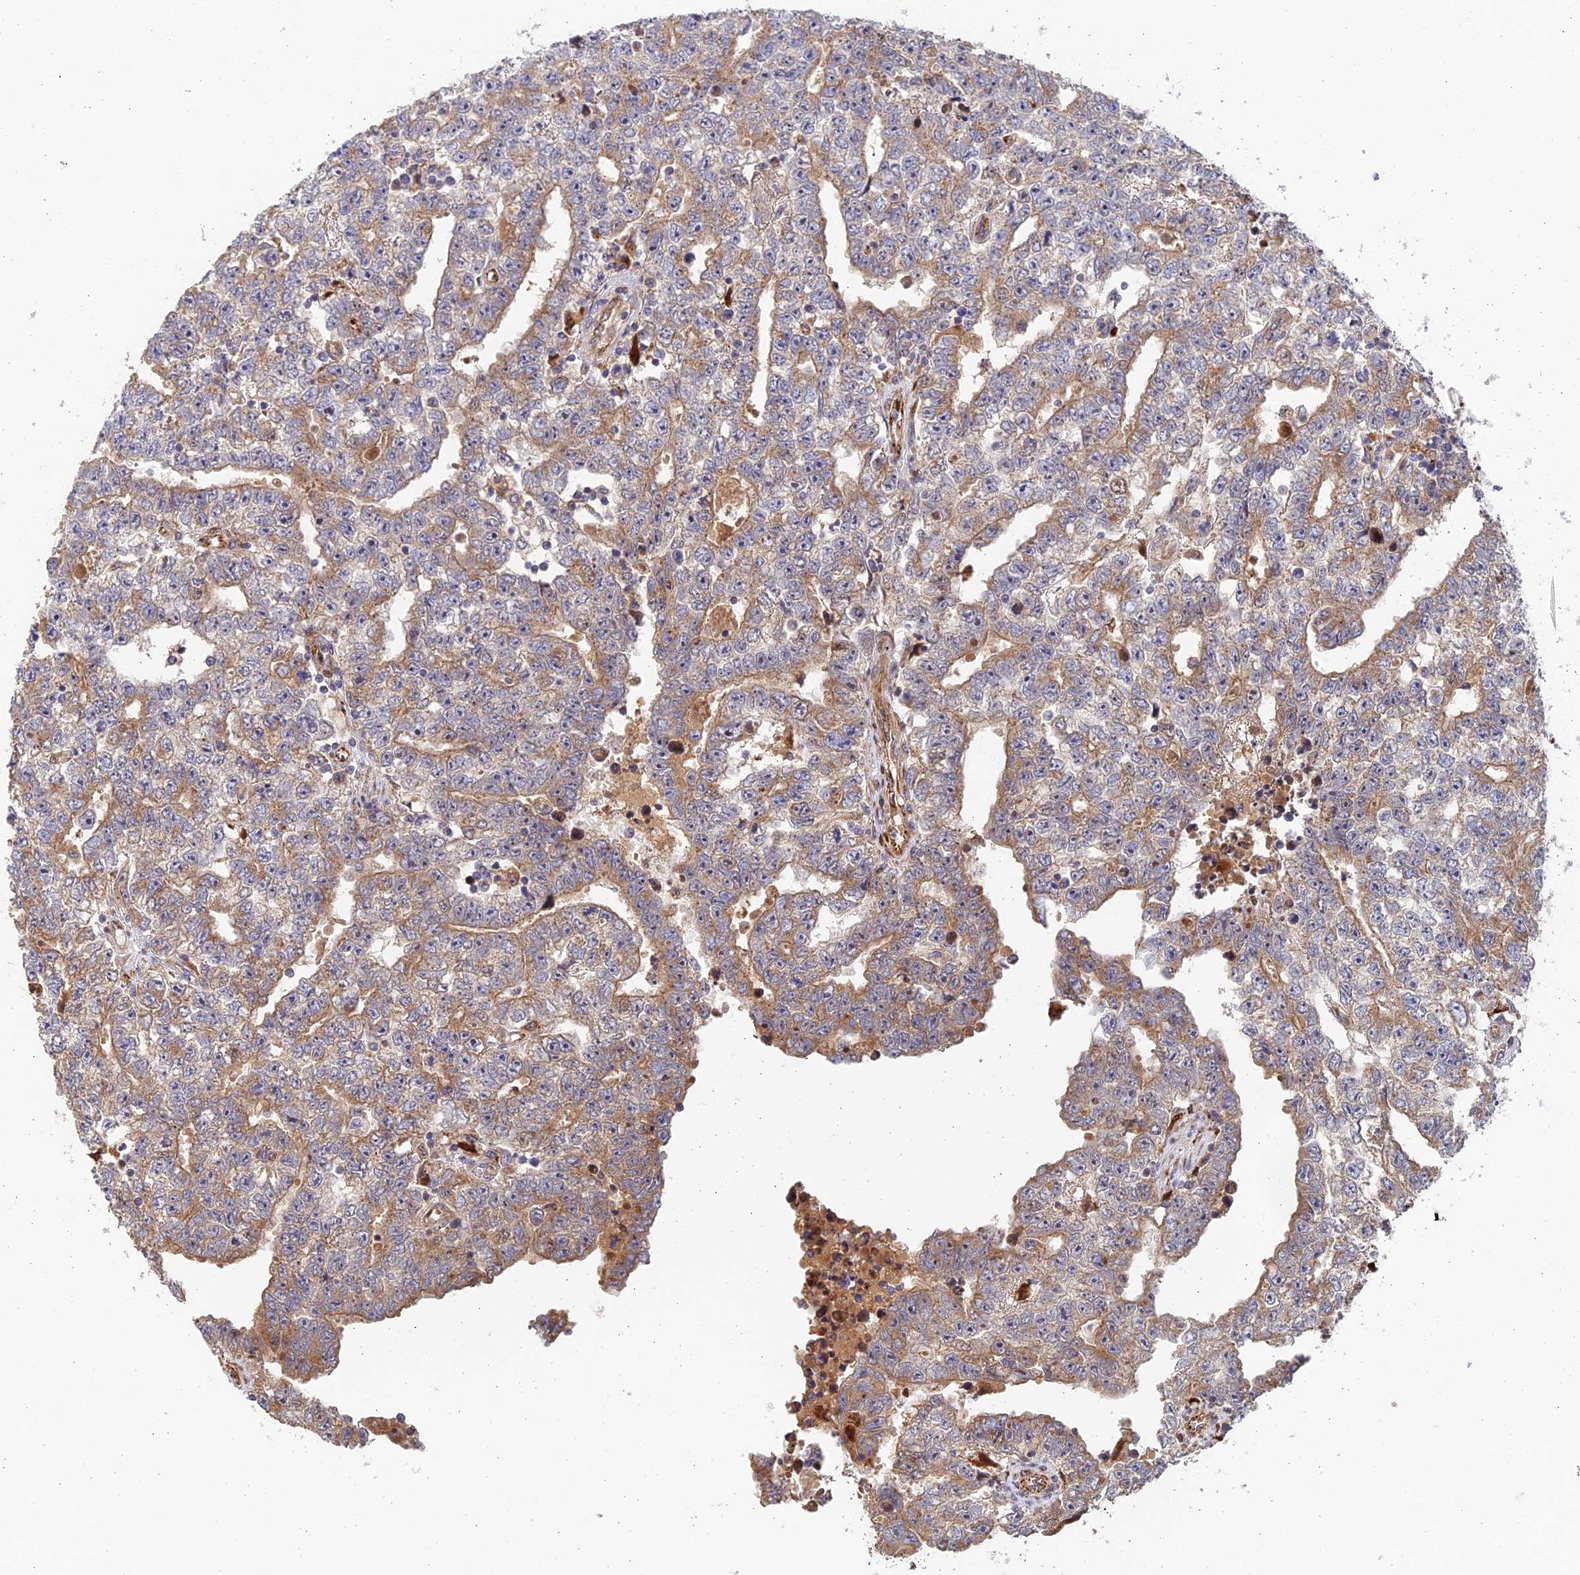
{"staining": {"intensity": "moderate", "quantity": "25%-75%", "location": "cytoplasmic/membranous"}, "tissue": "testis cancer", "cell_type": "Tumor cells", "image_type": "cancer", "snomed": [{"axis": "morphology", "description": "Carcinoma, Embryonal, NOS"}, {"axis": "topography", "description": "Testis"}], "caption": "Moderate cytoplasmic/membranous protein staining is present in approximately 25%-75% of tumor cells in embryonal carcinoma (testis). The staining was performed using DAB (3,3'-diaminobenzidine) to visualize the protein expression in brown, while the nuclei were stained in blue with hematoxylin (Magnification: 20x).", "gene": "PPP2R3C", "patient": {"sex": "male", "age": 25}}